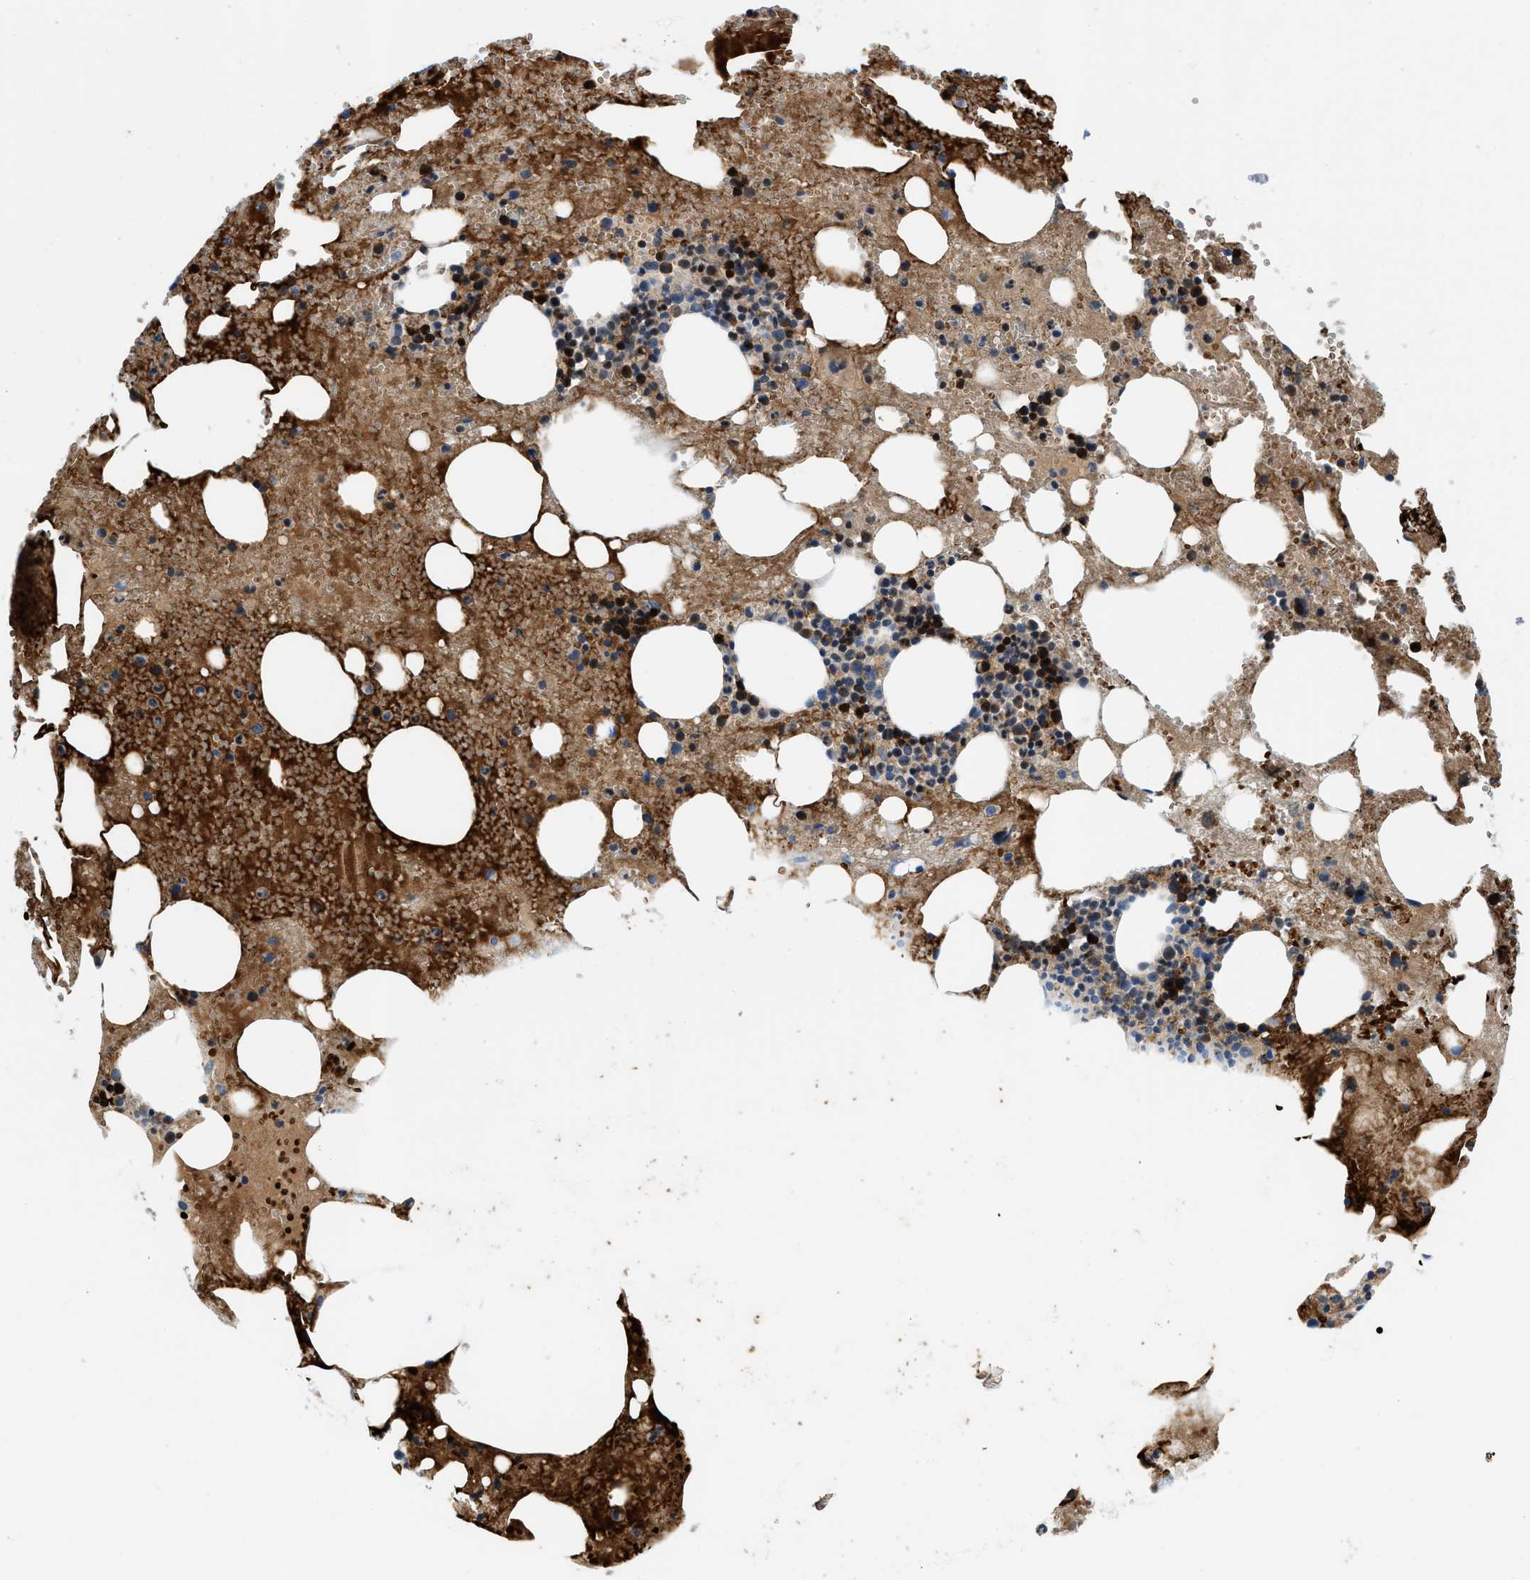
{"staining": {"intensity": "strong", "quantity": "<25%", "location": "cytoplasmic/membranous"}, "tissue": "bone marrow", "cell_type": "Hematopoietic cells", "image_type": "normal", "snomed": [{"axis": "morphology", "description": "Normal tissue, NOS"}, {"axis": "morphology", "description": "Inflammation, NOS"}, {"axis": "topography", "description": "Bone marrow"}], "caption": "High-magnification brightfield microscopy of benign bone marrow stained with DAB (brown) and counterstained with hematoxylin (blue). hematopoietic cells exhibit strong cytoplasmic/membranous positivity is identified in about<25% of cells.", "gene": "ZNF831", "patient": {"sex": "female", "age": 17}}